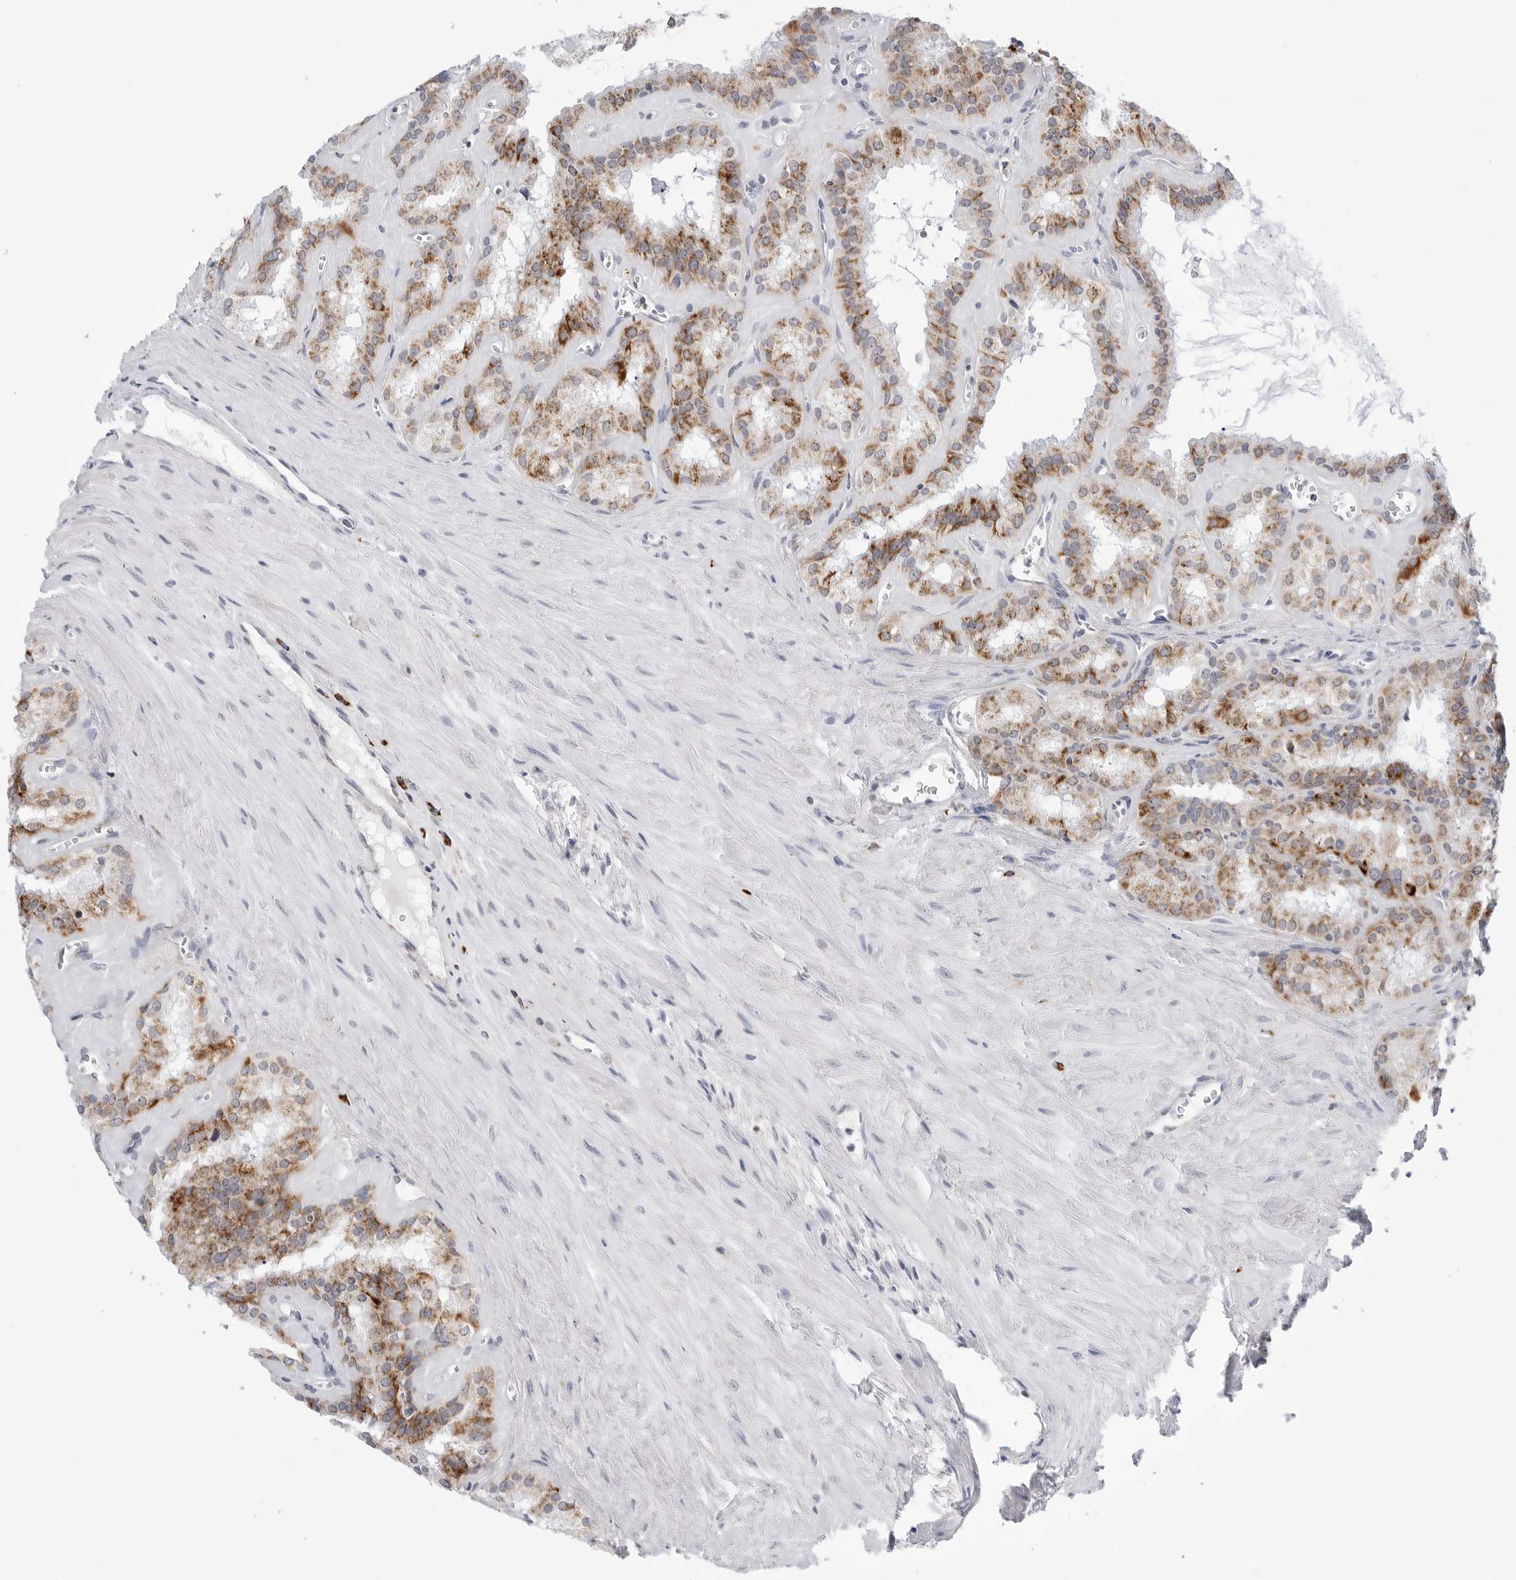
{"staining": {"intensity": "strong", "quantity": ">75%", "location": "cytoplasmic/membranous"}, "tissue": "seminal vesicle", "cell_type": "Glandular cells", "image_type": "normal", "snomed": [{"axis": "morphology", "description": "Normal tissue, NOS"}, {"axis": "topography", "description": "Prostate"}, {"axis": "topography", "description": "Seminal veicle"}], "caption": "Immunohistochemistry (IHC) image of normal human seminal vesicle stained for a protein (brown), which demonstrates high levels of strong cytoplasmic/membranous expression in approximately >75% of glandular cells.", "gene": "ATP5IF1", "patient": {"sex": "male", "age": 59}}